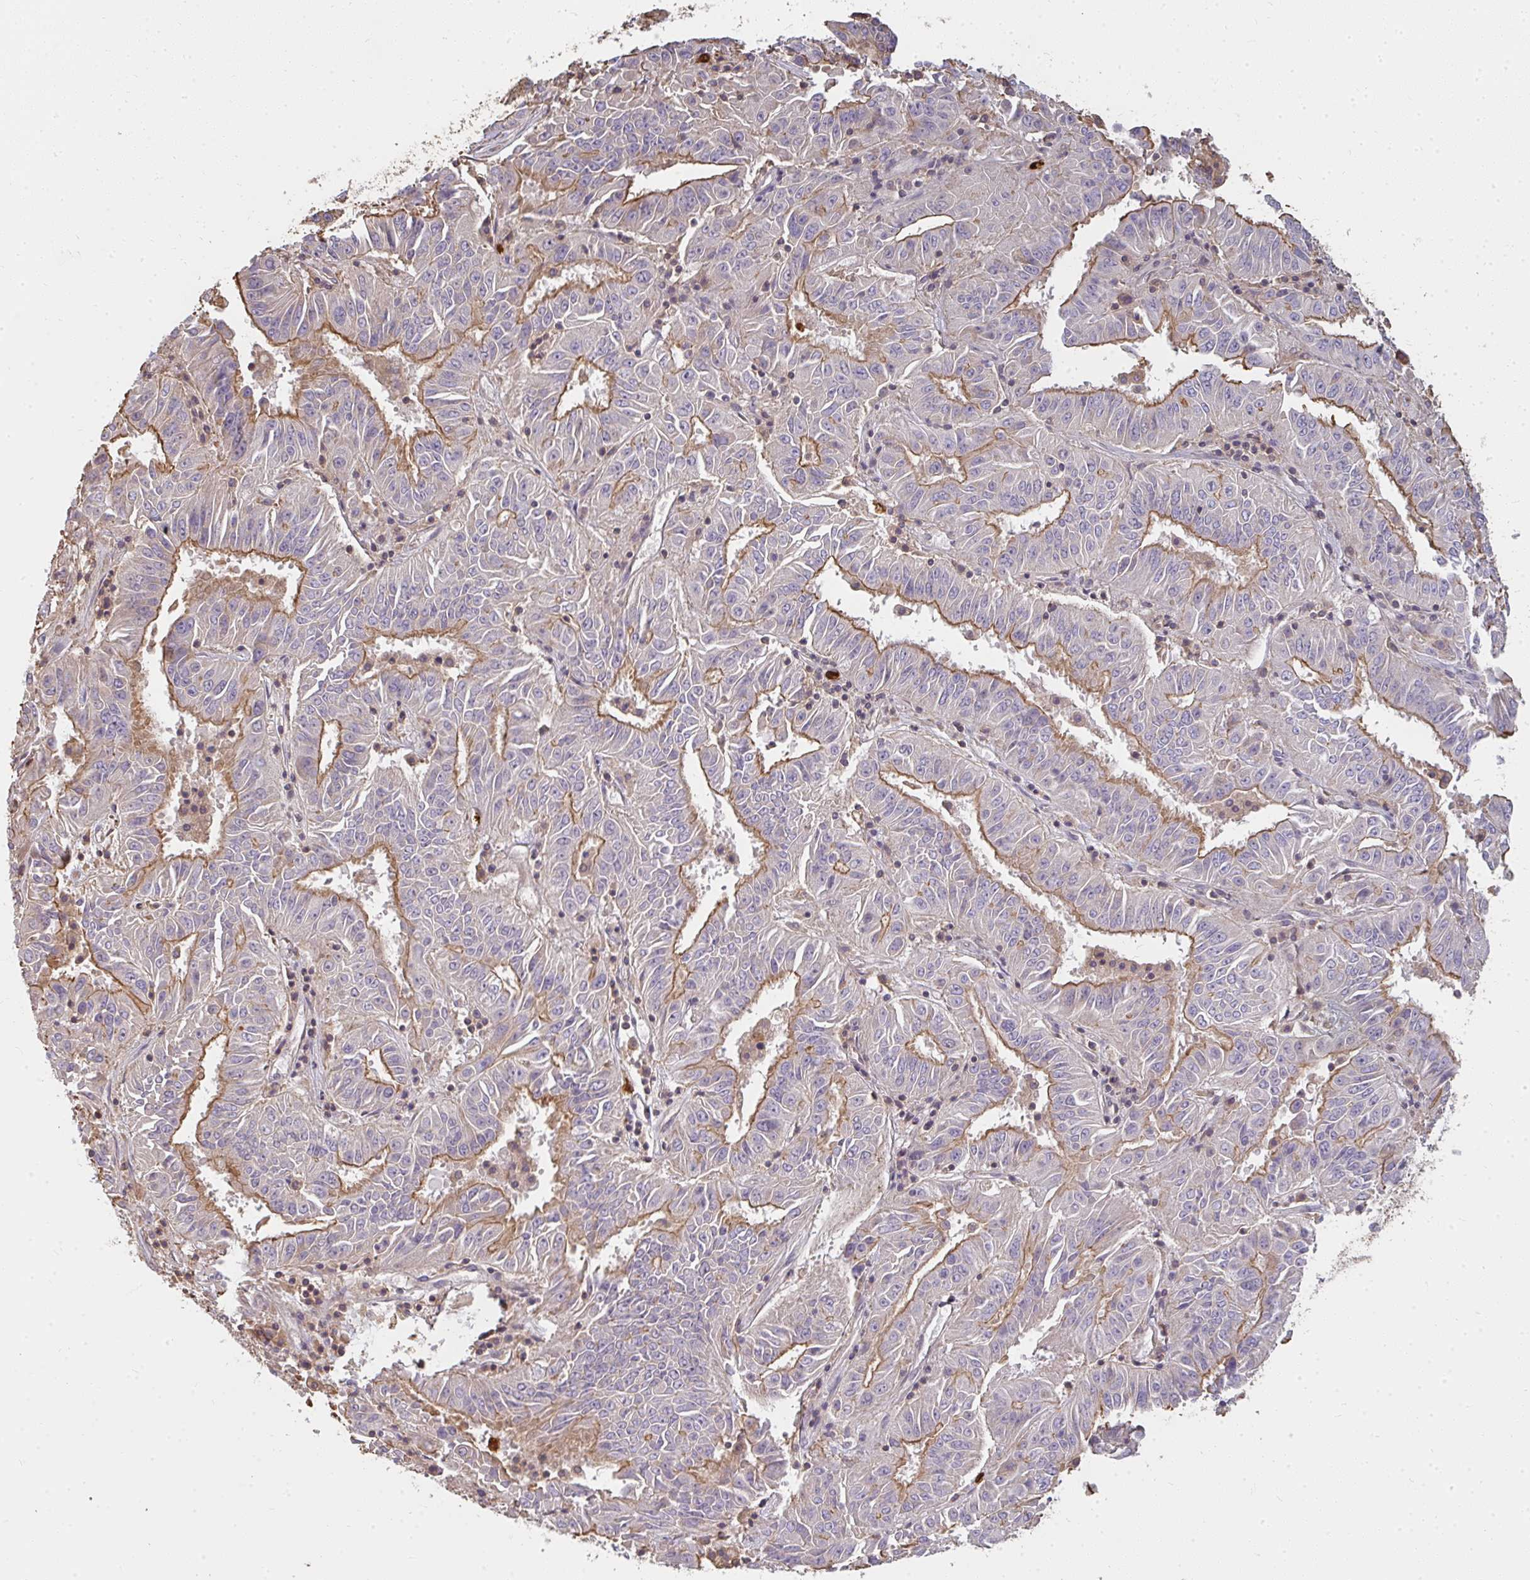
{"staining": {"intensity": "moderate", "quantity": "25%-75%", "location": "cytoplasmic/membranous"}, "tissue": "pancreatic cancer", "cell_type": "Tumor cells", "image_type": "cancer", "snomed": [{"axis": "morphology", "description": "Adenocarcinoma, NOS"}, {"axis": "topography", "description": "Pancreas"}], "caption": "This image demonstrates pancreatic cancer stained with IHC to label a protein in brown. The cytoplasmic/membranous of tumor cells show moderate positivity for the protein. Nuclei are counter-stained blue.", "gene": "CNTRL", "patient": {"sex": "male", "age": 63}}